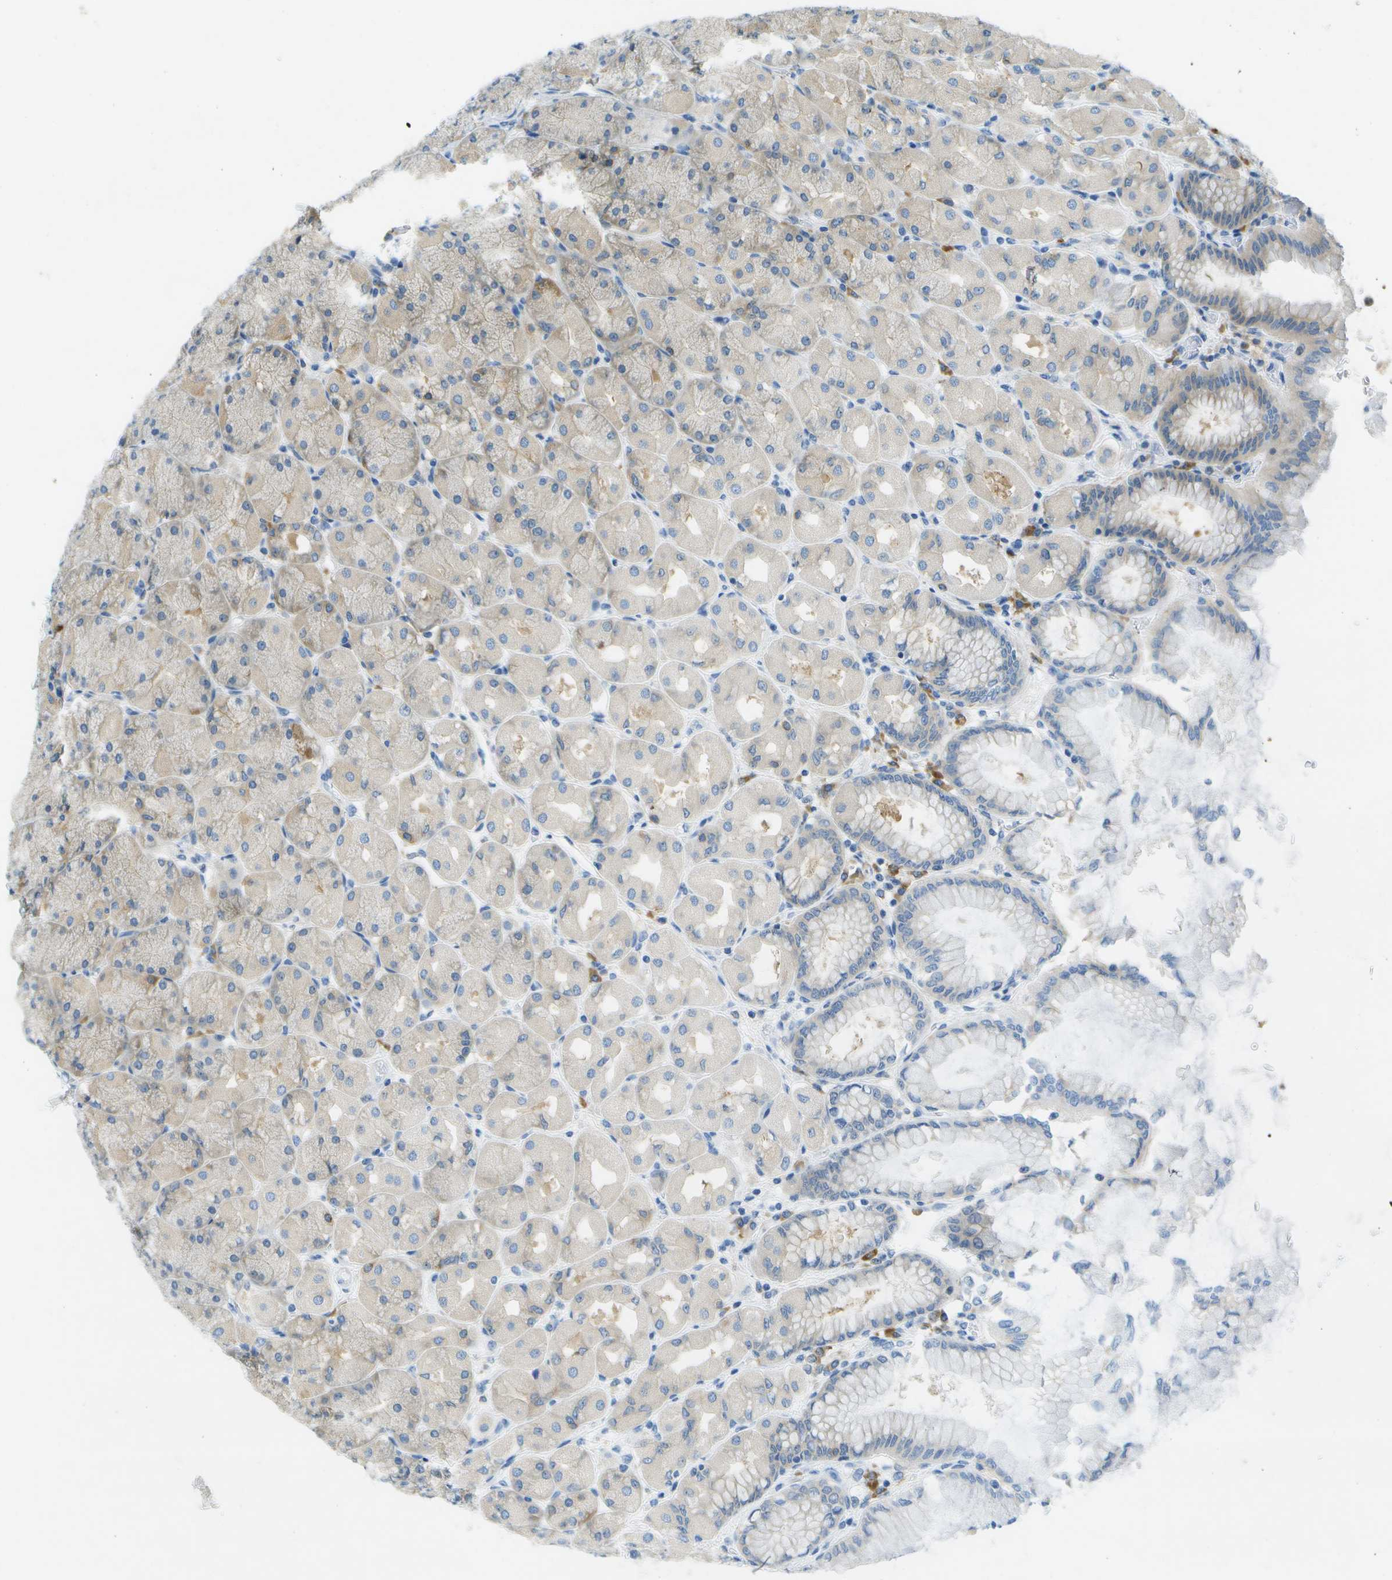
{"staining": {"intensity": "weak", "quantity": "<25%", "location": "cytoplasmic/membranous"}, "tissue": "stomach", "cell_type": "Glandular cells", "image_type": "normal", "snomed": [{"axis": "morphology", "description": "Normal tissue, NOS"}, {"axis": "topography", "description": "Stomach, upper"}], "caption": "Stomach stained for a protein using immunohistochemistry (IHC) displays no positivity glandular cells.", "gene": "WNK2", "patient": {"sex": "female", "age": 56}}